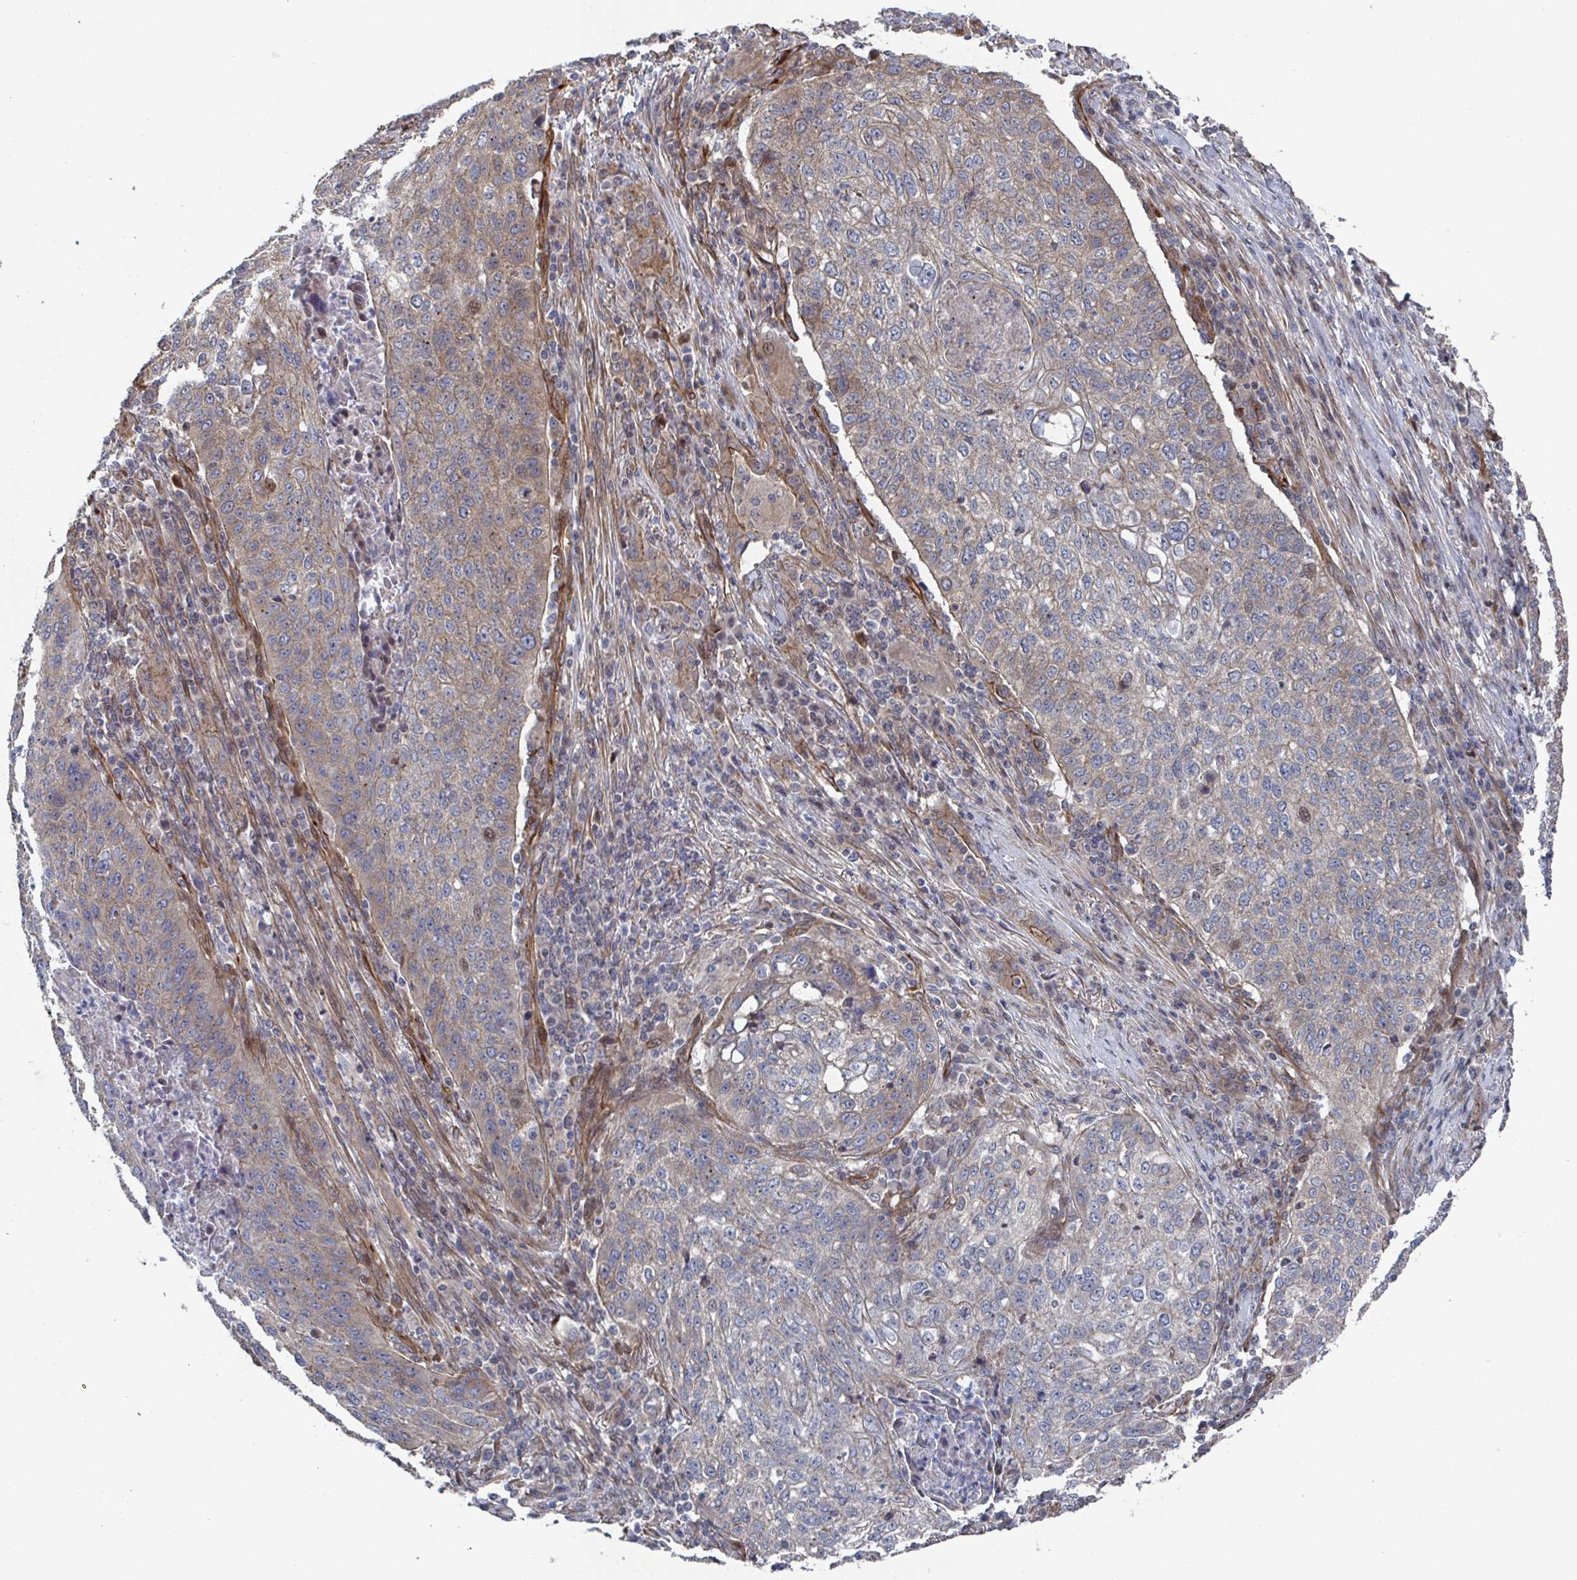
{"staining": {"intensity": "weak", "quantity": "25%-75%", "location": "cytoplasmic/membranous"}, "tissue": "lung cancer", "cell_type": "Tumor cells", "image_type": "cancer", "snomed": [{"axis": "morphology", "description": "Squamous cell carcinoma, NOS"}, {"axis": "topography", "description": "Lung"}], "caption": "DAB immunohistochemical staining of lung squamous cell carcinoma shows weak cytoplasmic/membranous protein staining in about 25%-75% of tumor cells.", "gene": "DVL3", "patient": {"sex": "male", "age": 63}}